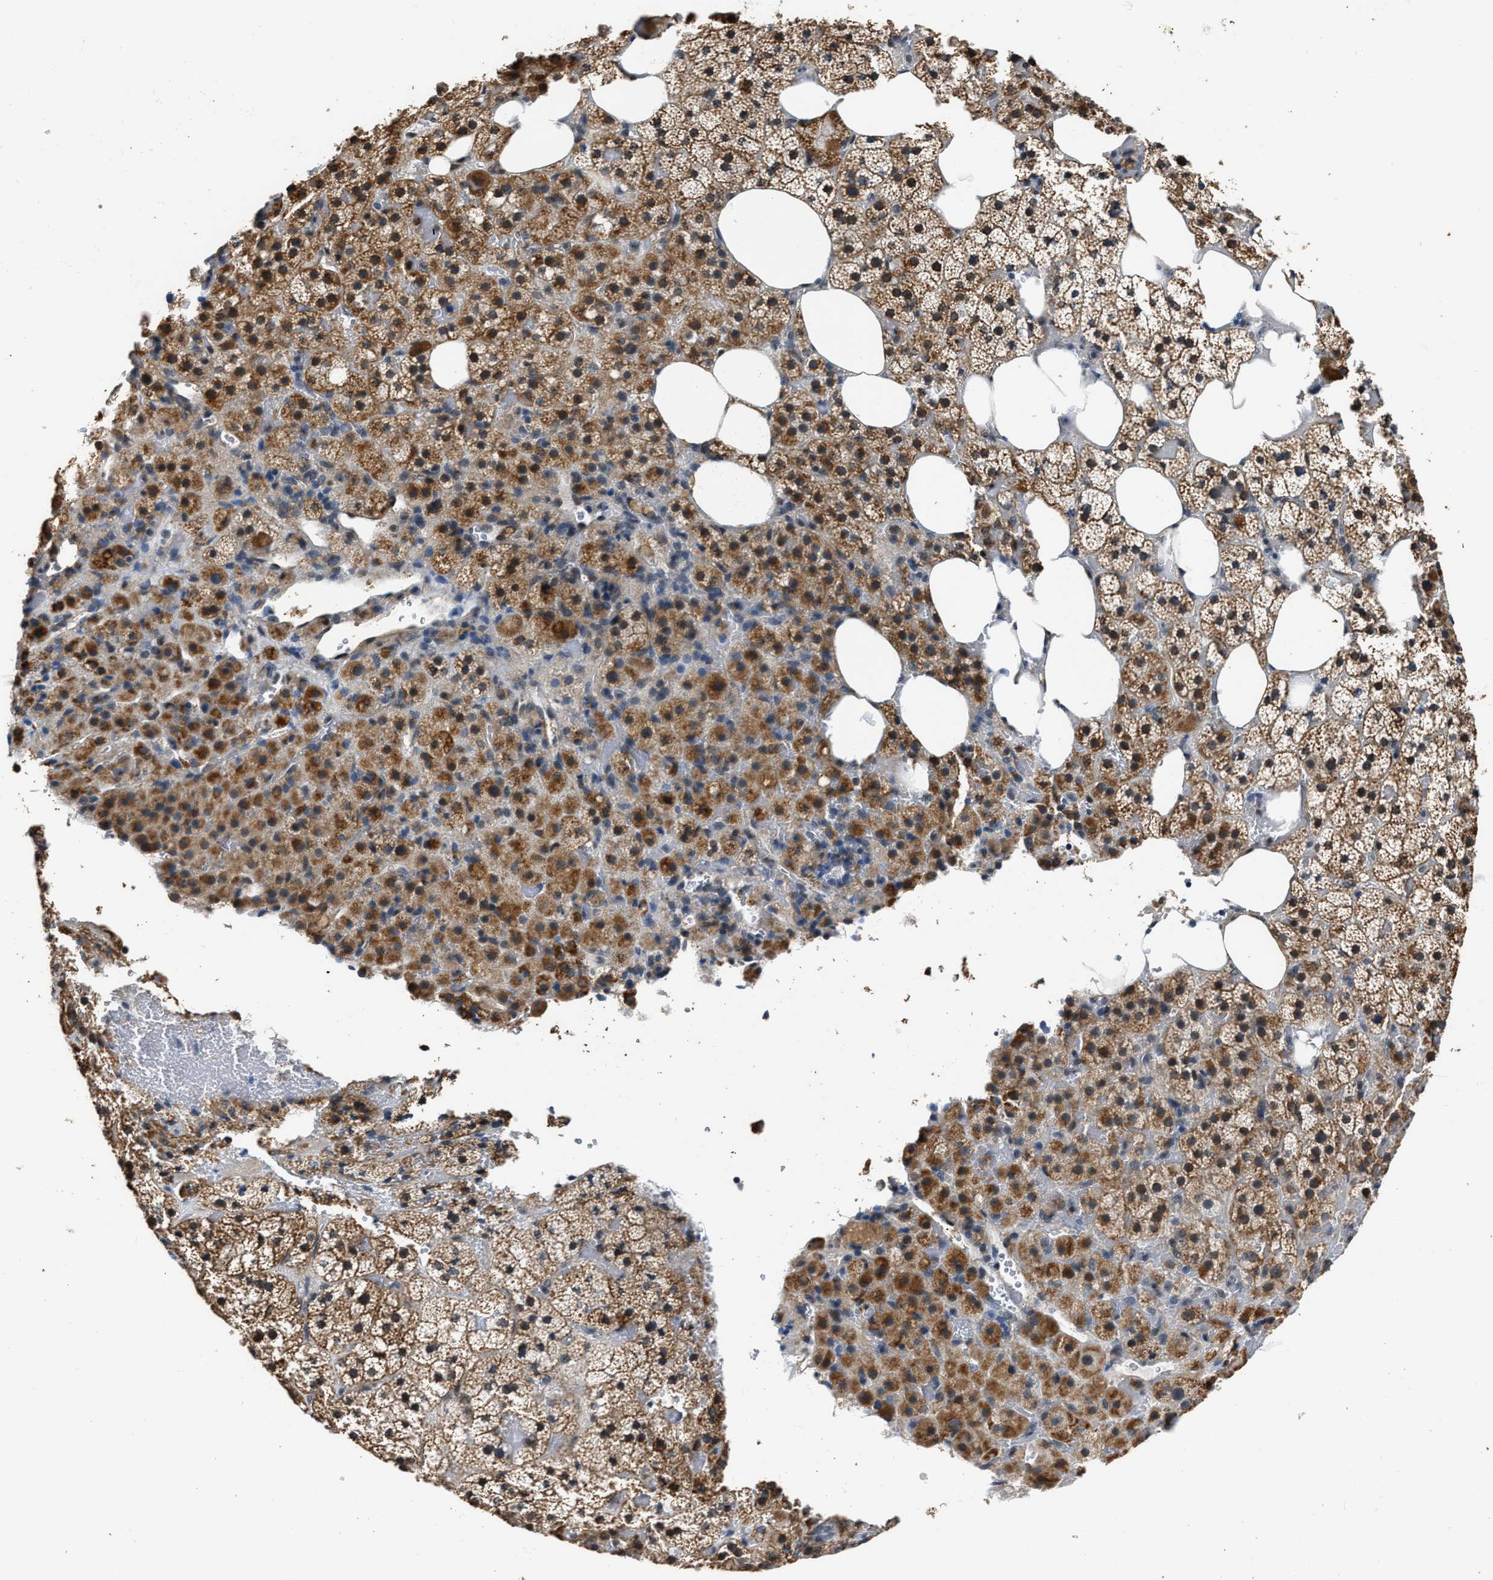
{"staining": {"intensity": "strong", "quantity": "25%-75%", "location": "cytoplasmic/membranous"}, "tissue": "adrenal gland", "cell_type": "Glandular cells", "image_type": "normal", "snomed": [{"axis": "morphology", "description": "Normal tissue, NOS"}, {"axis": "topography", "description": "Adrenal gland"}], "caption": "Immunohistochemical staining of unremarkable adrenal gland demonstrates strong cytoplasmic/membranous protein positivity in approximately 25%-75% of glandular cells. The protein is shown in brown color, while the nuclei are stained blue.", "gene": "NSUN5", "patient": {"sex": "female", "age": 59}}